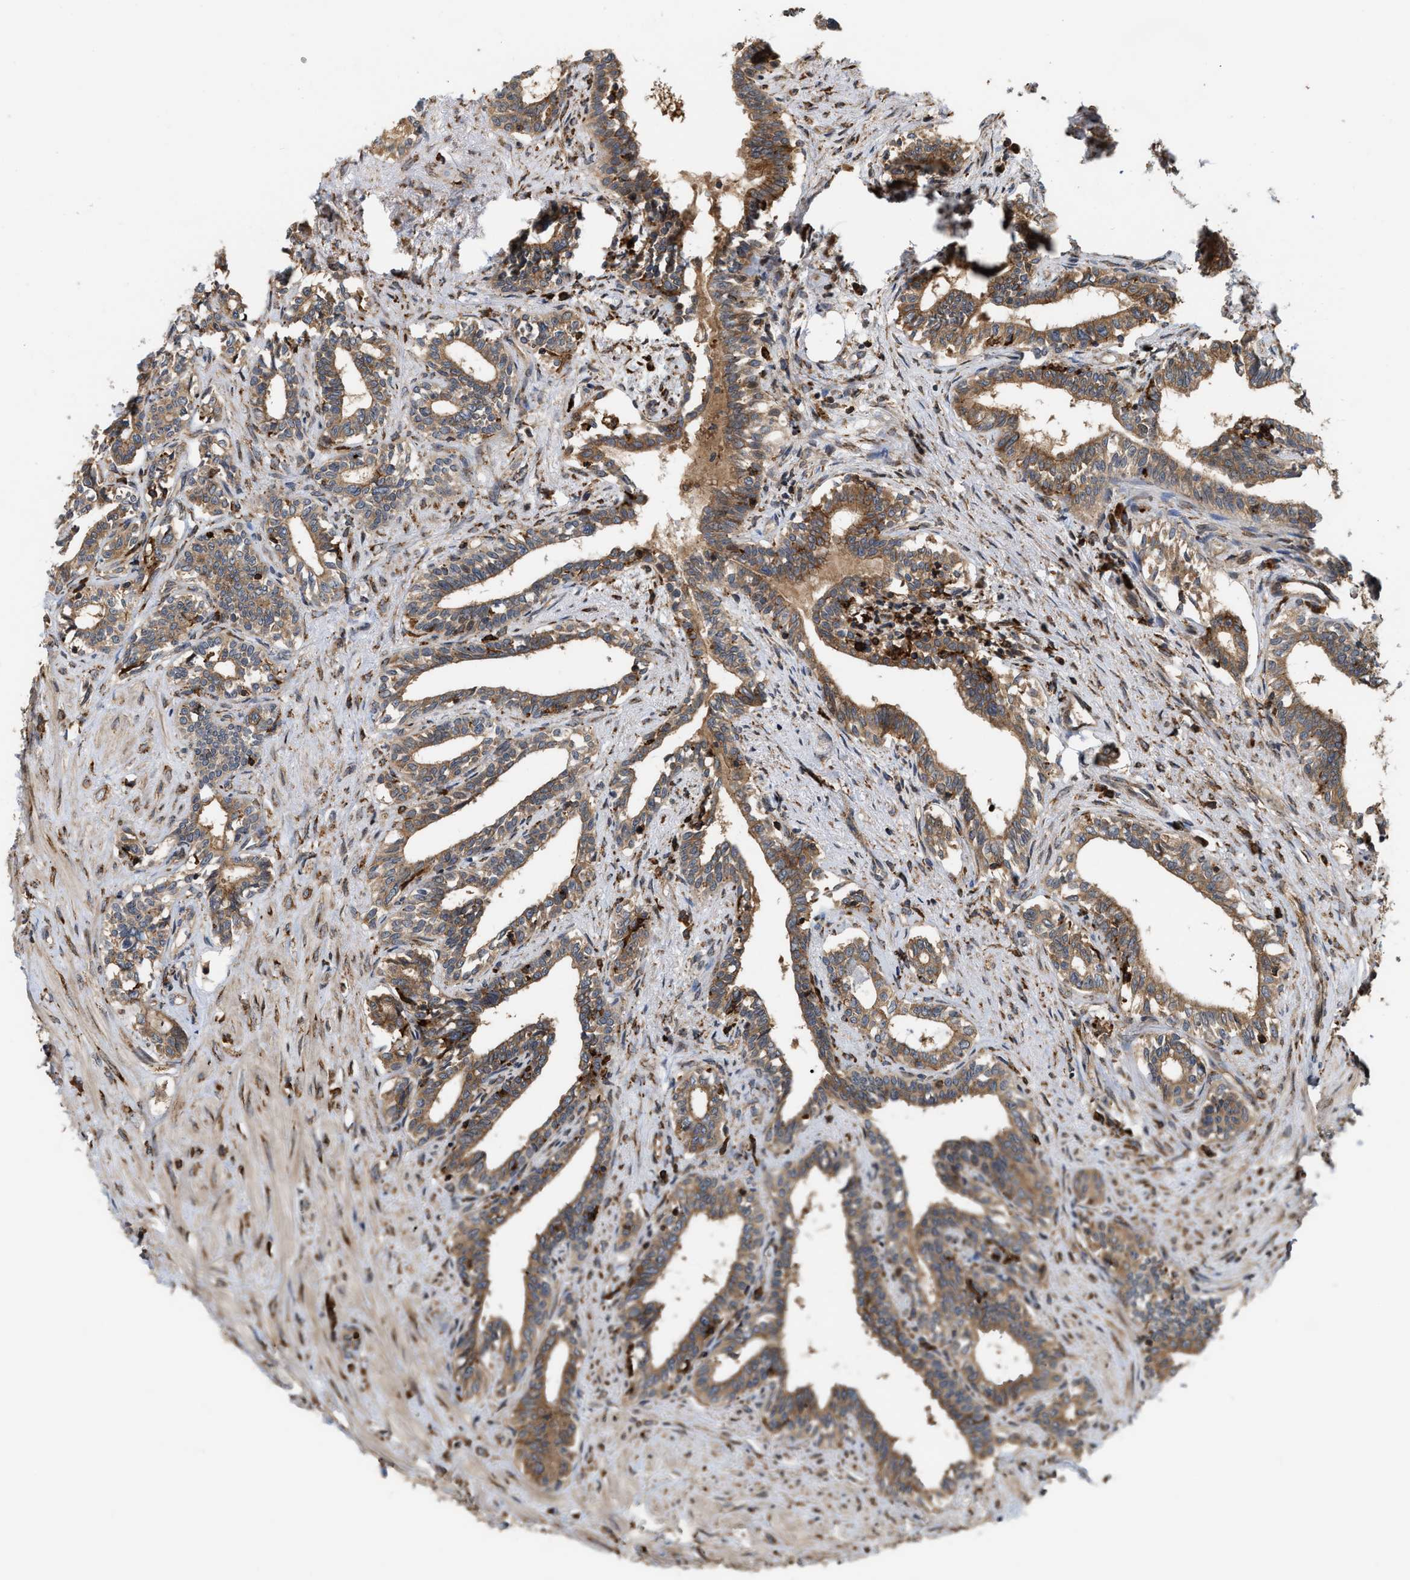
{"staining": {"intensity": "moderate", "quantity": ">75%", "location": "cytoplasmic/membranous"}, "tissue": "seminal vesicle", "cell_type": "Glandular cells", "image_type": "normal", "snomed": [{"axis": "morphology", "description": "Normal tissue, NOS"}, {"axis": "morphology", "description": "Adenocarcinoma, High grade"}, {"axis": "topography", "description": "Prostate"}, {"axis": "topography", "description": "Seminal veicle"}], "caption": "IHC micrograph of benign seminal vesicle: seminal vesicle stained using IHC exhibits medium levels of moderate protein expression localized specifically in the cytoplasmic/membranous of glandular cells, appearing as a cytoplasmic/membranous brown color.", "gene": "IQCE", "patient": {"sex": "male", "age": 55}}